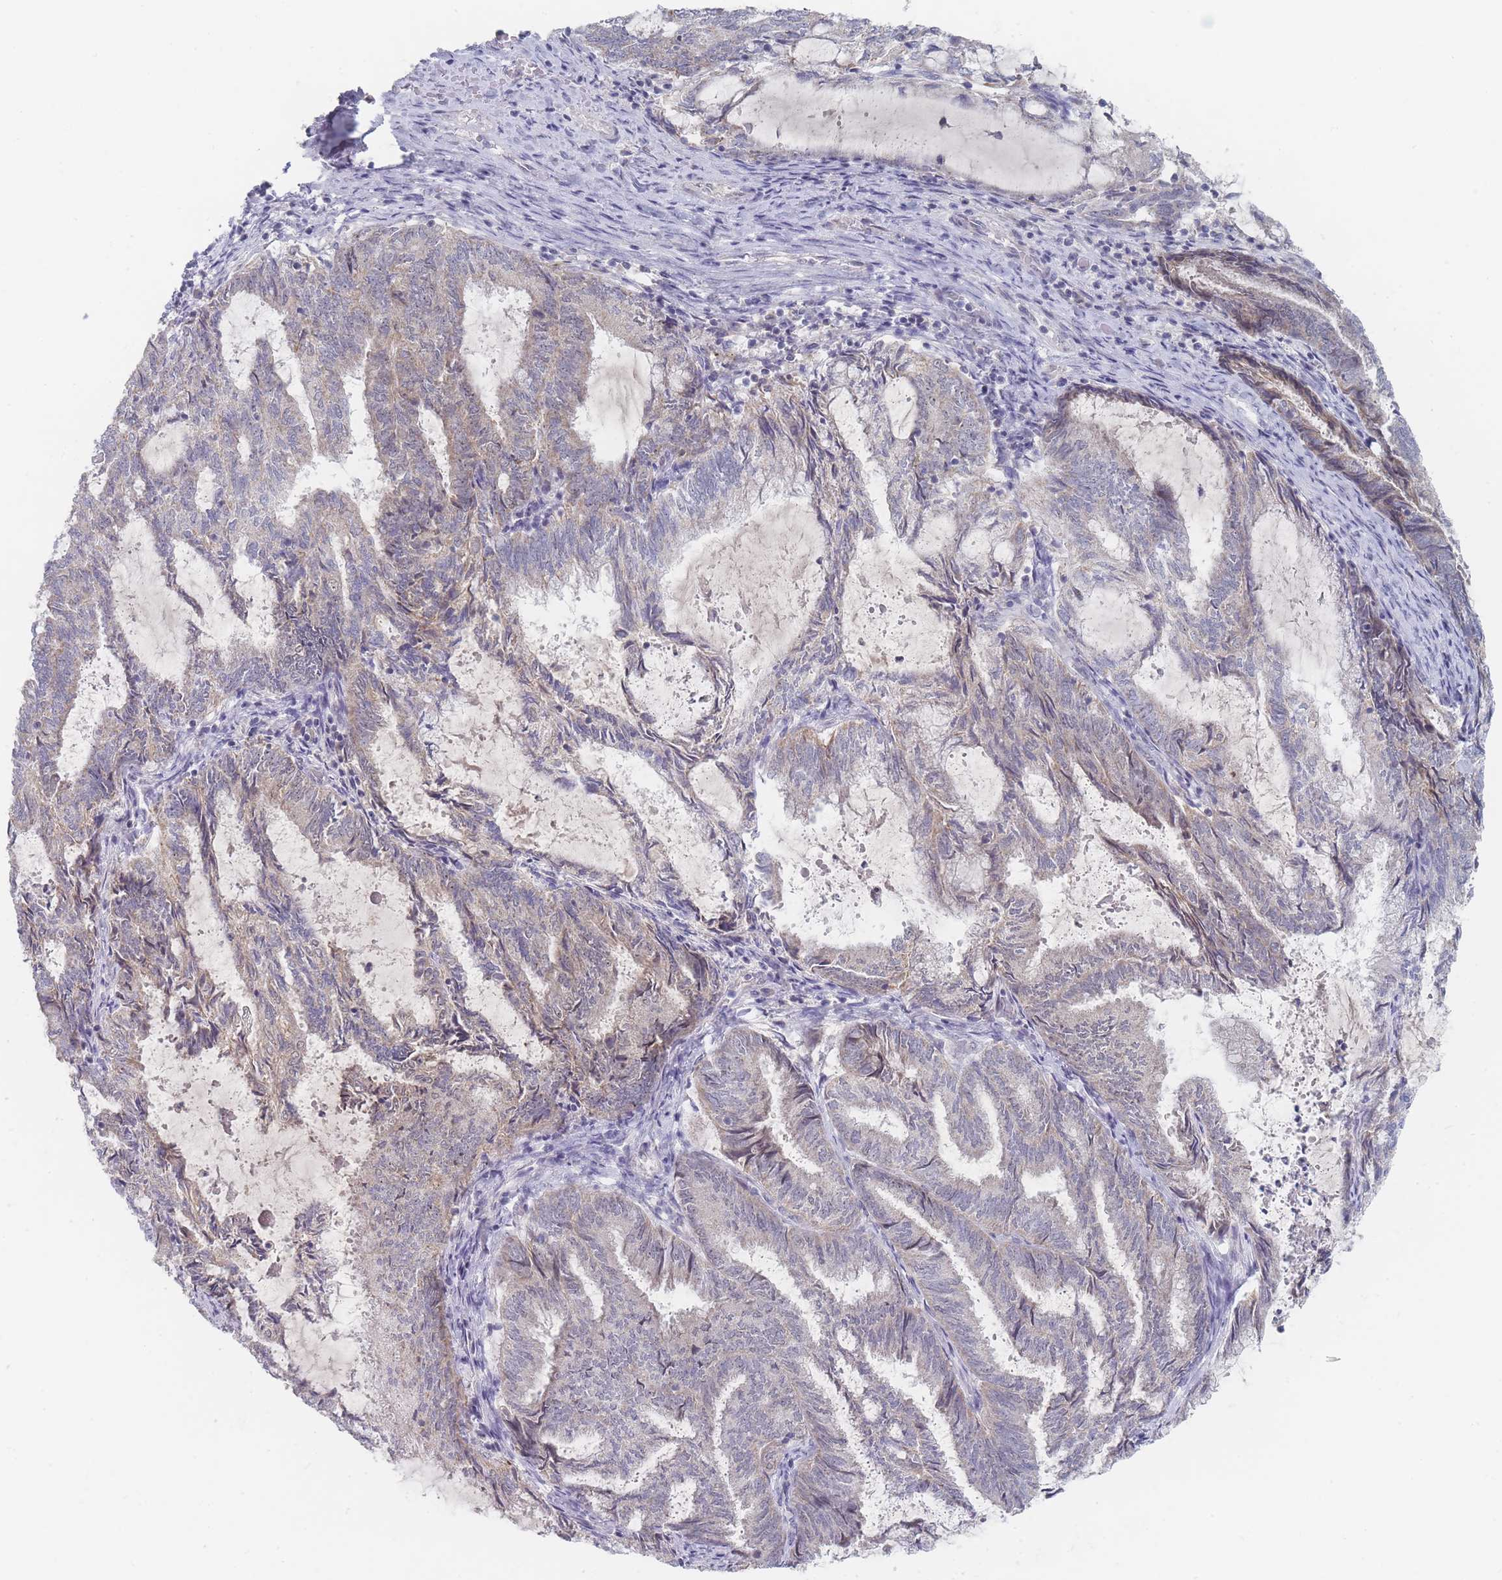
{"staining": {"intensity": "weak", "quantity": "25%-75%", "location": "cytoplasmic/membranous"}, "tissue": "endometrial cancer", "cell_type": "Tumor cells", "image_type": "cancer", "snomed": [{"axis": "morphology", "description": "Adenocarcinoma, NOS"}, {"axis": "topography", "description": "Endometrium"}], "caption": "Approximately 25%-75% of tumor cells in human adenocarcinoma (endometrial) exhibit weak cytoplasmic/membranous protein expression as visualized by brown immunohistochemical staining.", "gene": "RNF8", "patient": {"sex": "female", "age": 80}}